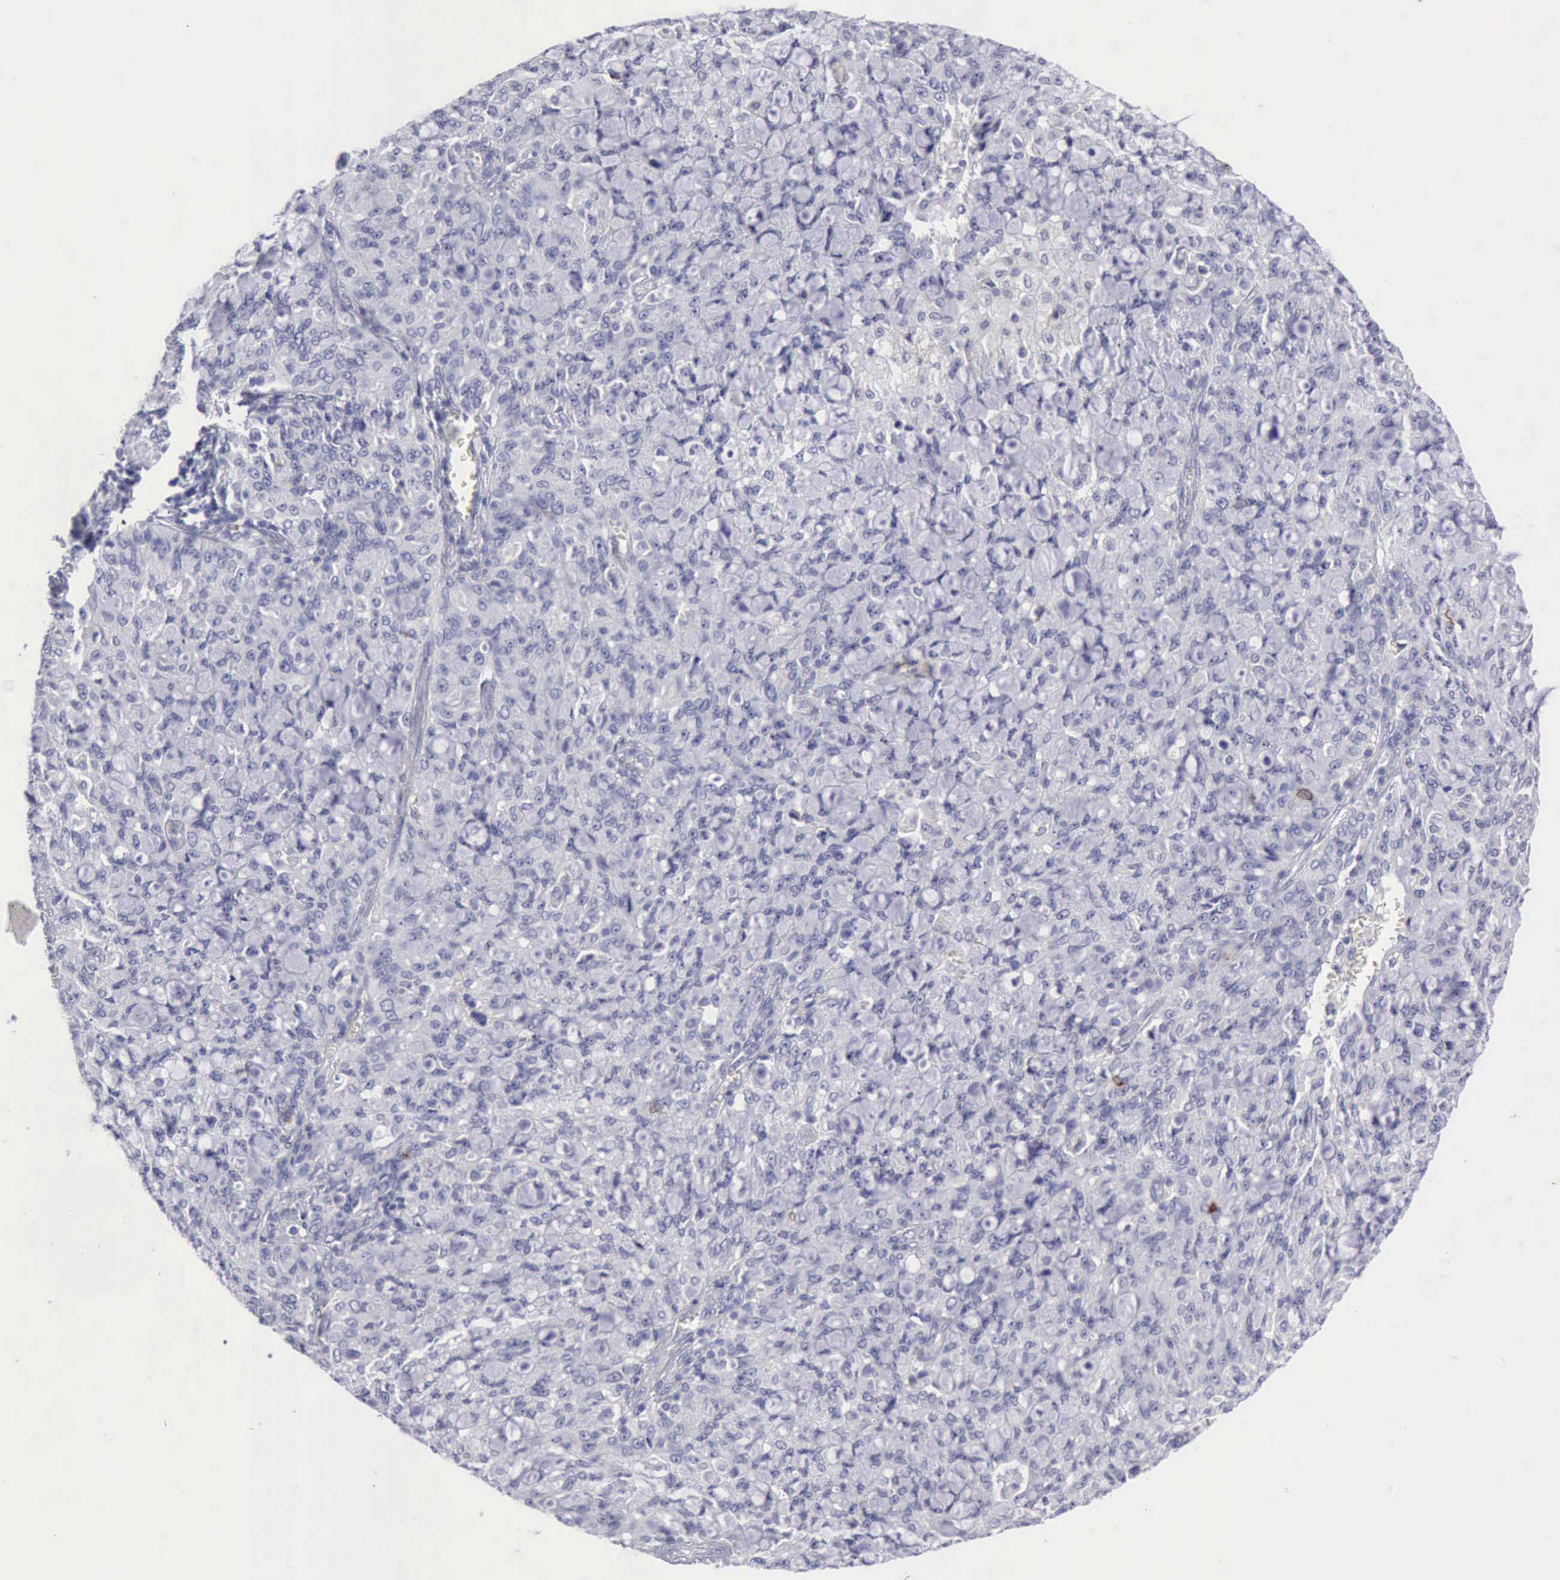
{"staining": {"intensity": "negative", "quantity": "none", "location": "none"}, "tissue": "lung cancer", "cell_type": "Tumor cells", "image_type": "cancer", "snomed": [{"axis": "morphology", "description": "Adenocarcinoma, NOS"}, {"axis": "topography", "description": "Lung"}], "caption": "The micrograph exhibits no significant positivity in tumor cells of lung adenocarcinoma.", "gene": "NCAM1", "patient": {"sex": "female", "age": 44}}